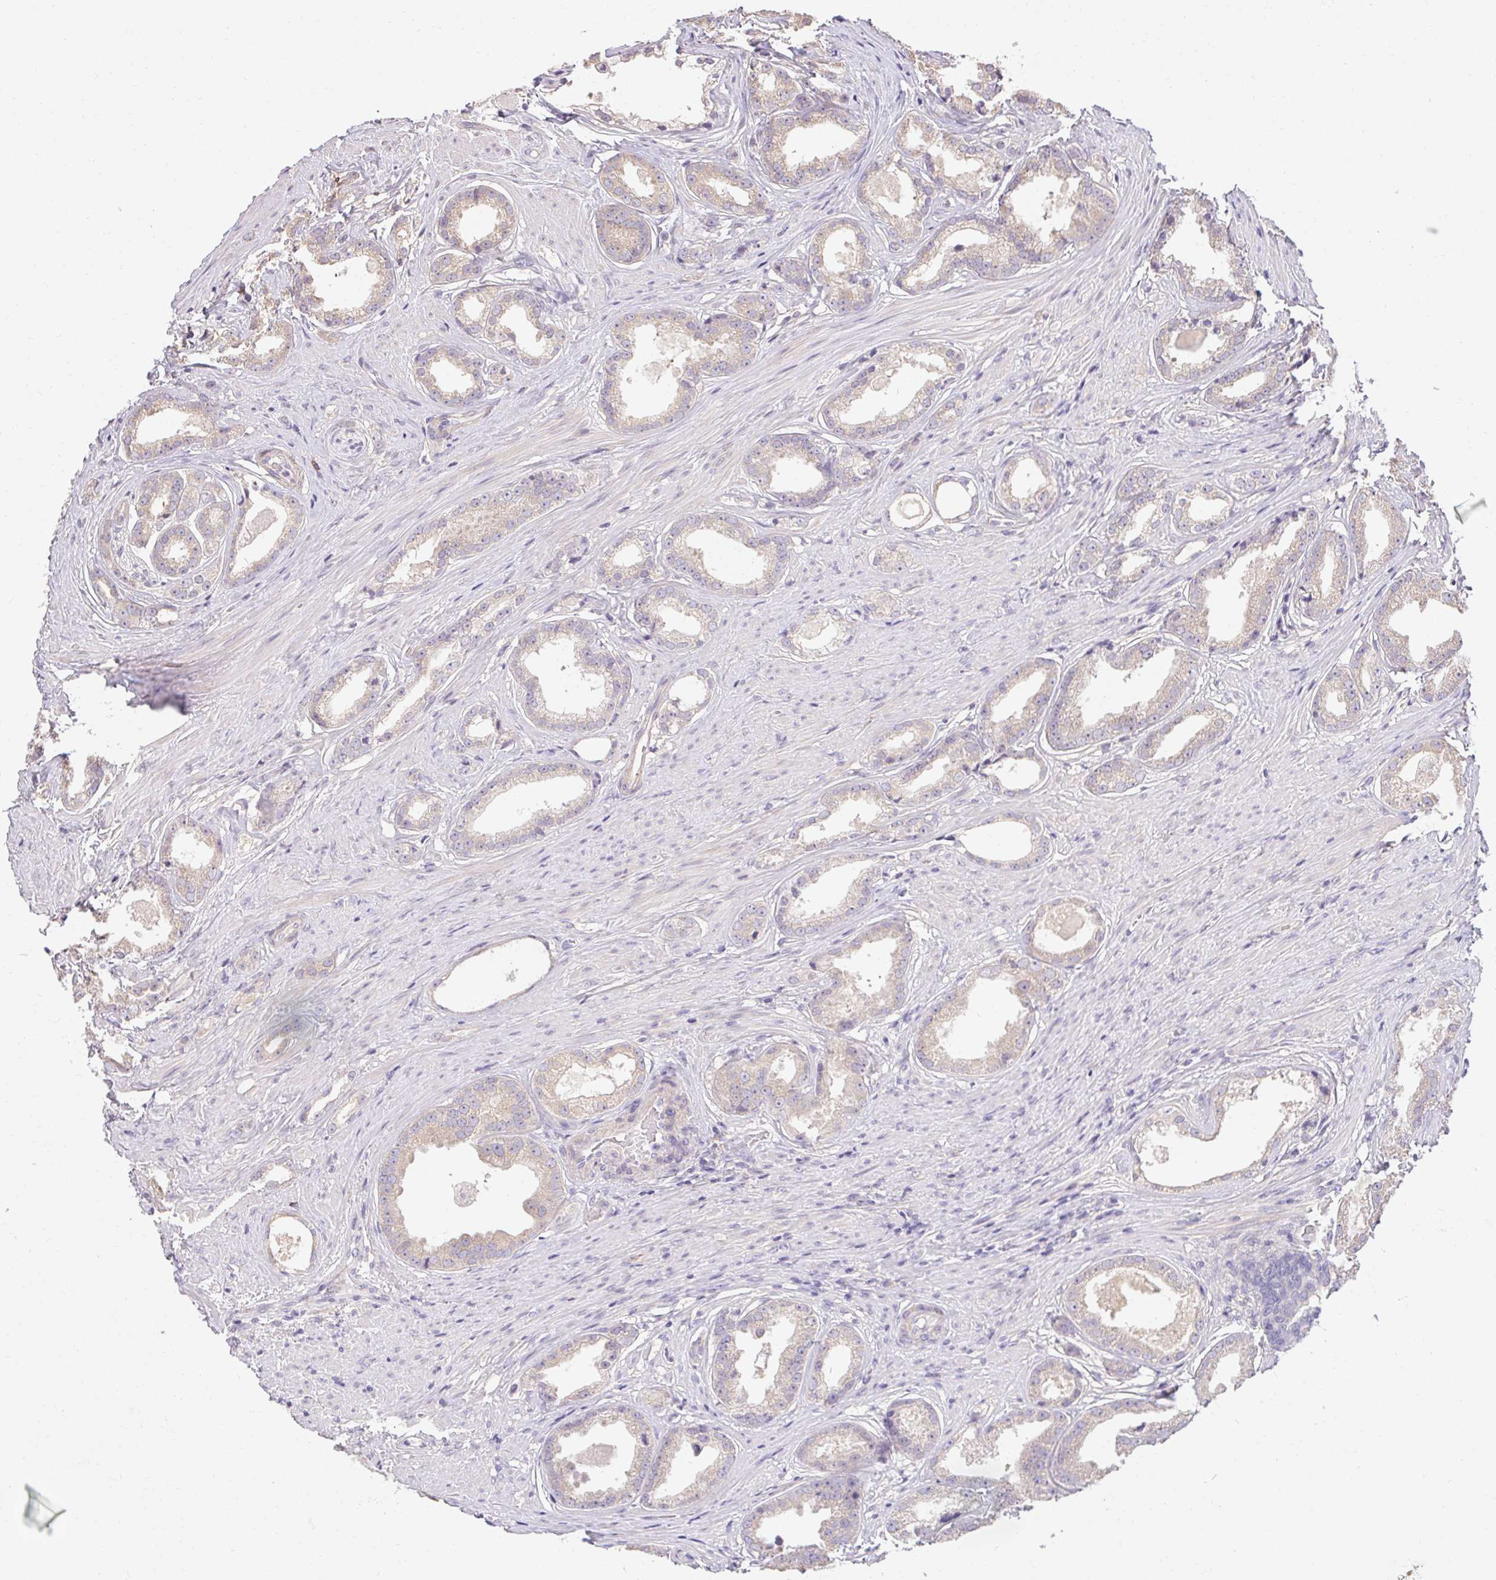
{"staining": {"intensity": "negative", "quantity": "none", "location": "none"}, "tissue": "prostate cancer", "cell_type": "Tumor cells", "image_type": "cancer", "snomed": [{"axis": "morphology", "description": "Adenocarcinoma, Low grade"}, {"axis": "topography", "description": "Prostate"}], "caption": "IHC of human low-grade adenocarcinoma (prostate) displays no staining in tumor cells. The staining was performed using DAB to visualize the protein expression in brown, while the nuclei were stained in blue with hematoxylin (Magnification: 20x).", "gene": "TMEM52B", "patient": {"sex": "male", "age": 65}}